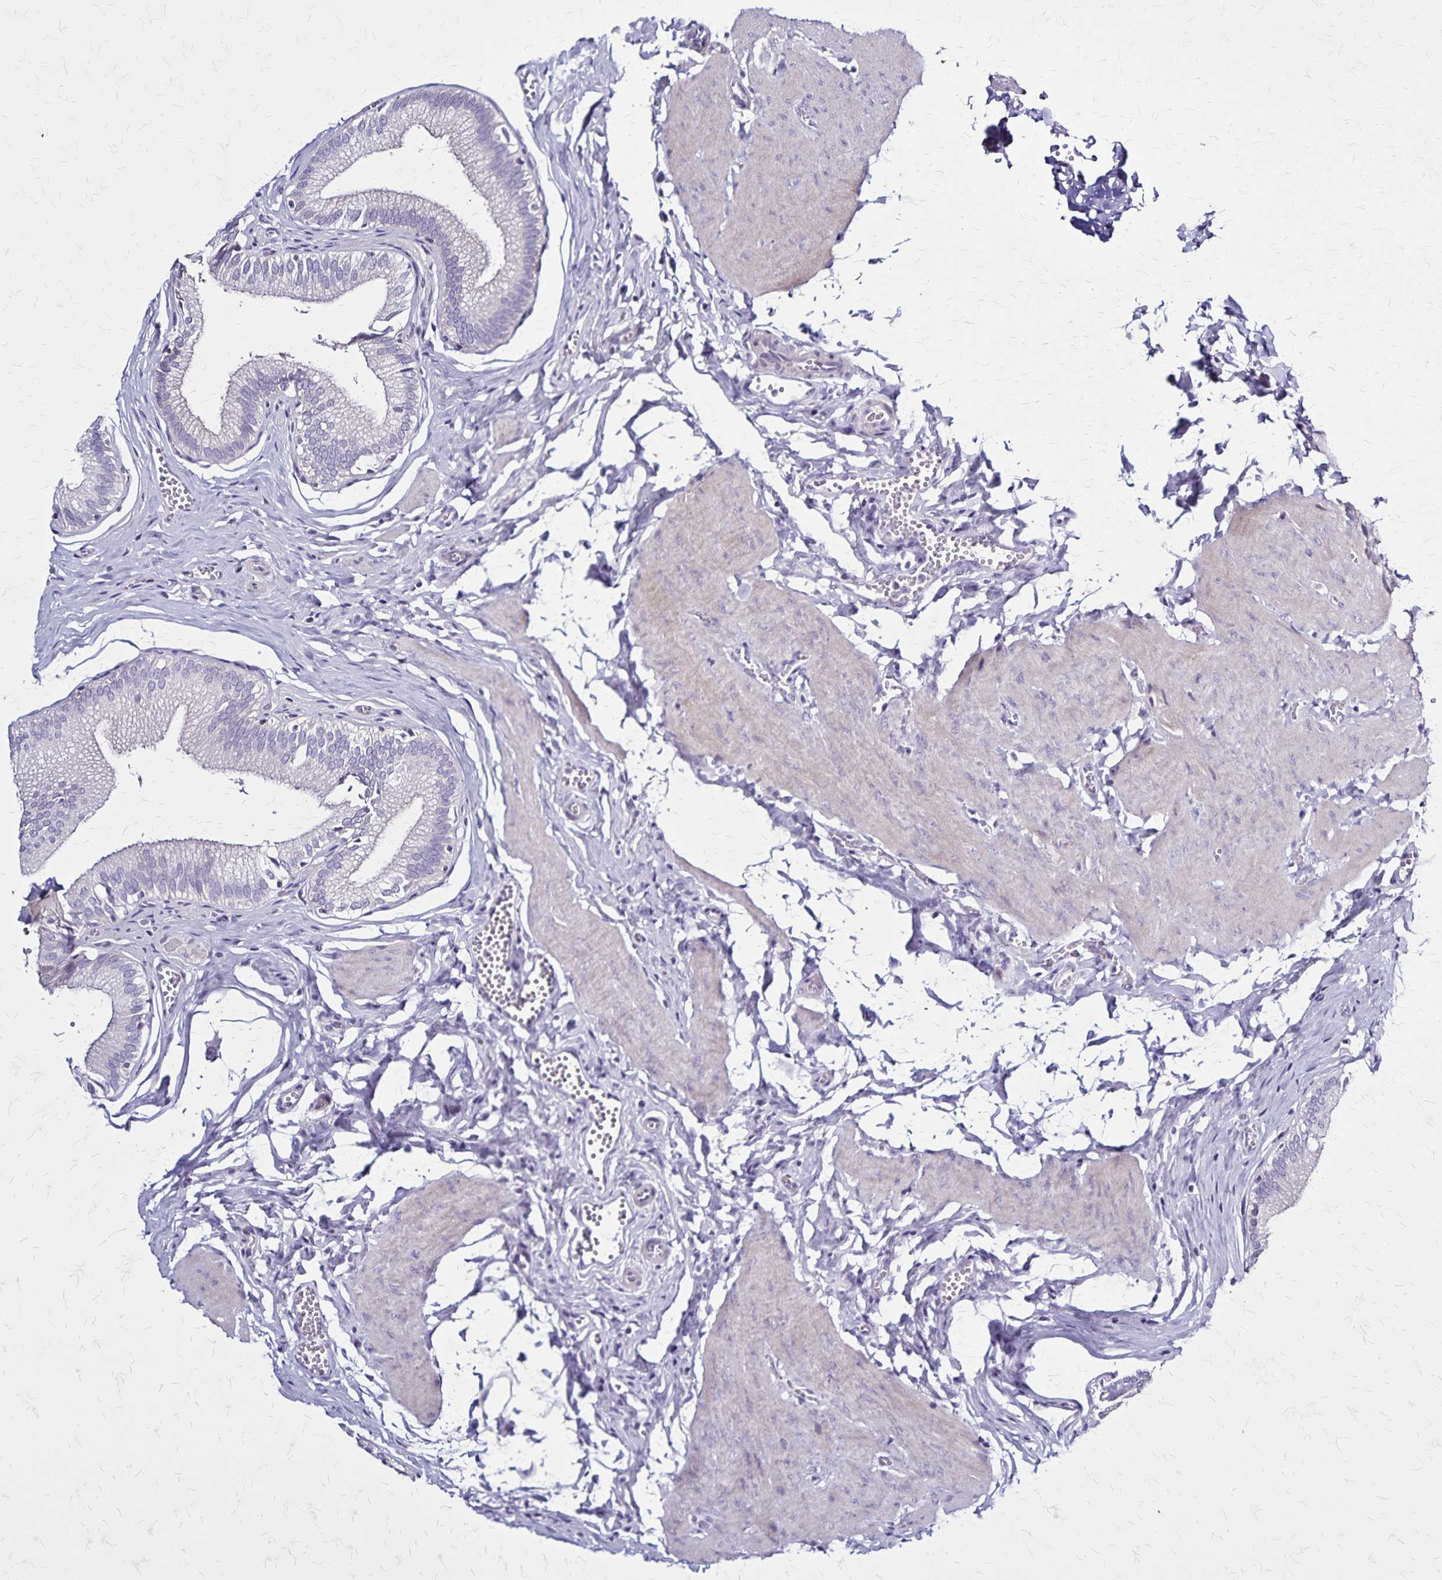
{"staining": {"intensity": "negative", "quantity": "none", "location": "none"}, "tissue": "gallbladder", "cell_type": "Glandular cells", "image_type": "normal", "snomed": [{"axis": "morphology", "description": "Normal tissue, NOS"}, {"axis": "topography", "description": "Gallbladder"}, {"axis": "topography", "description": "Peripheral nerve tissue"}], "caption": "High magnification brightfield microscopy of normal gallbladder stained with DAB (3,3'-diaminobenzidine) (brown) and counterstained with hematoxylin (blue): glandular cells show no significant positivity.", "gene": "PLXNA4", "patient": {"sex": "male", "age": 17}}